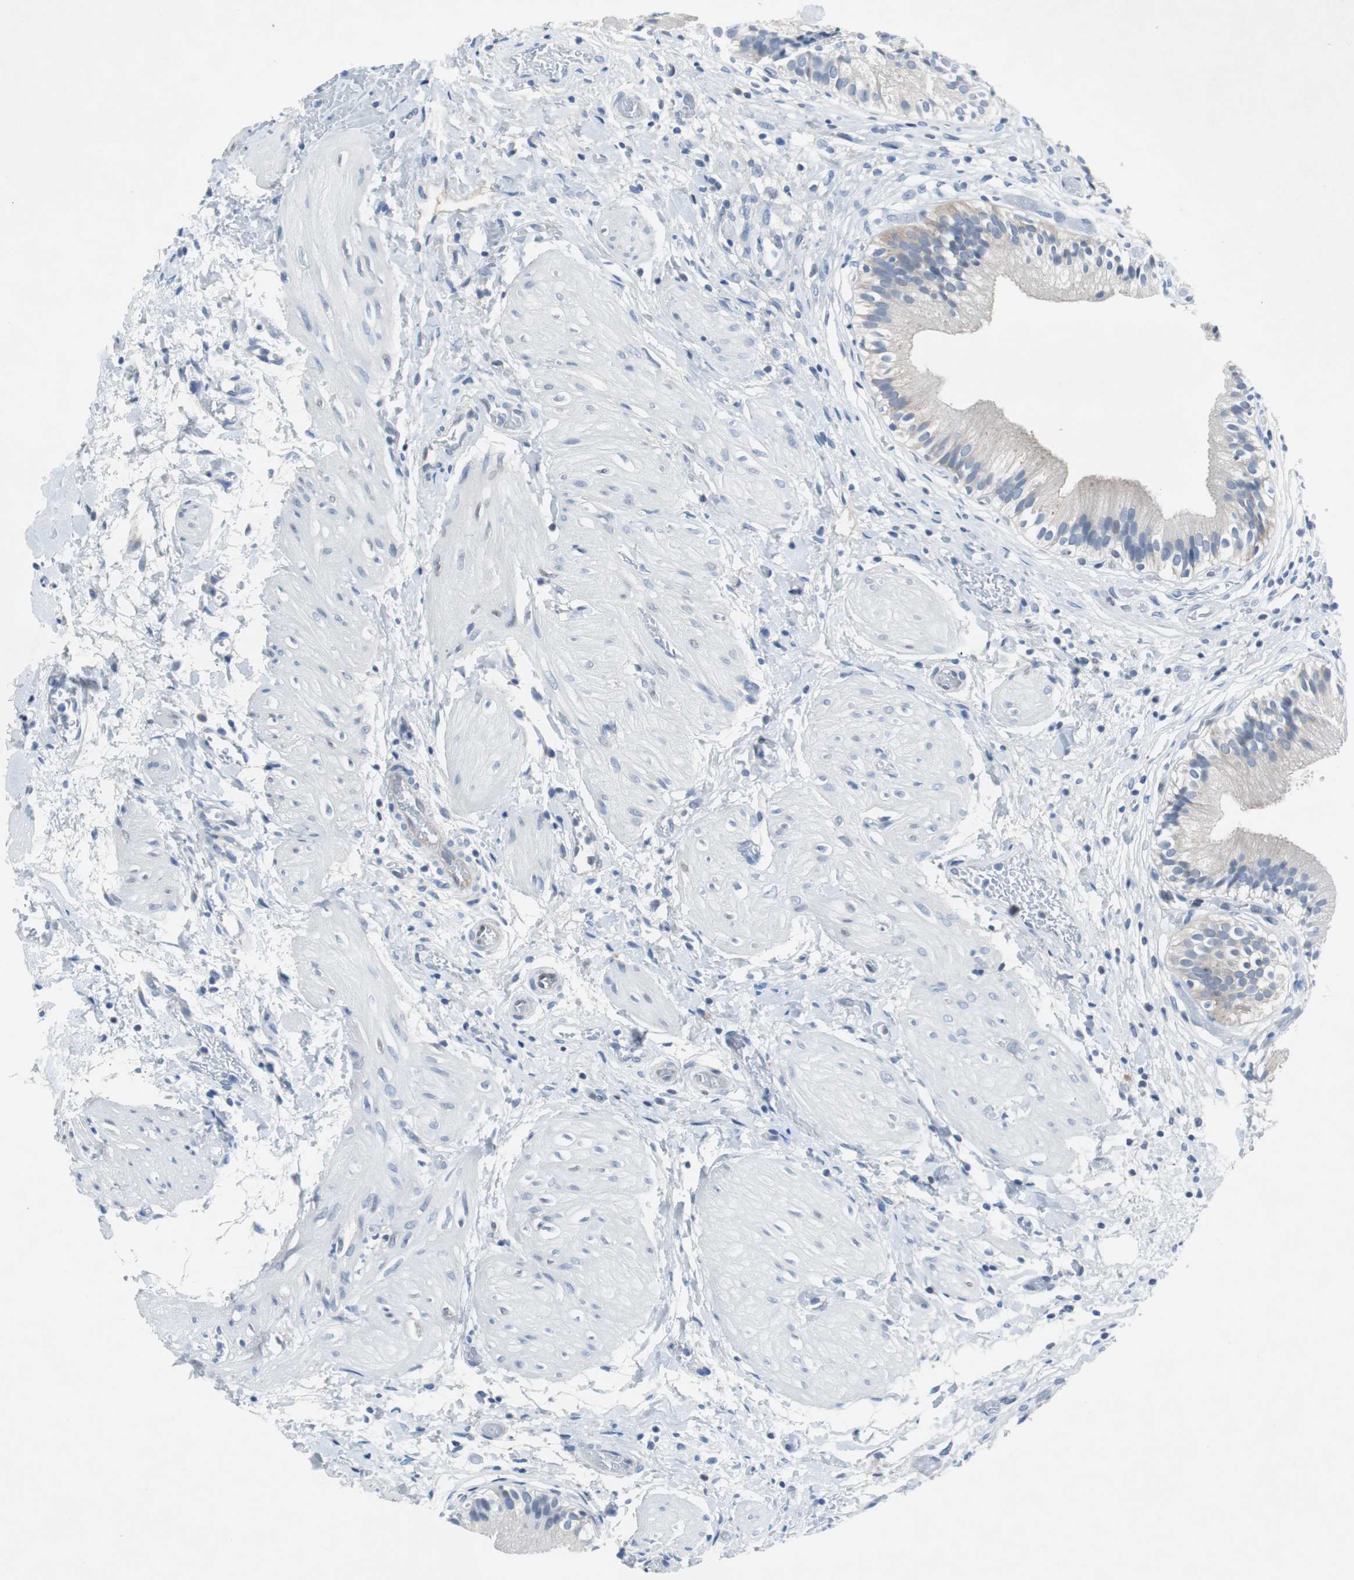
{"staining": {"intensity": "weak", "quantity": "<25%", "location": "cytoplasmic/membranous"}, "tissue": "gallbladder", "cell_type": "Glandular cells", "image_type": "normal", "snomed": [{"axis": "morphology", "description": "Normal tissue, NOS"}, {"axis": "topography", "description": "Gallbladder"}], "caption": "Gallbladder stained for a protein using immunohistochemistry (IHC) exhibits no staining glandular cells.", "gene": "EEF2K", "patient": {"sex": "male", "age": 65}}